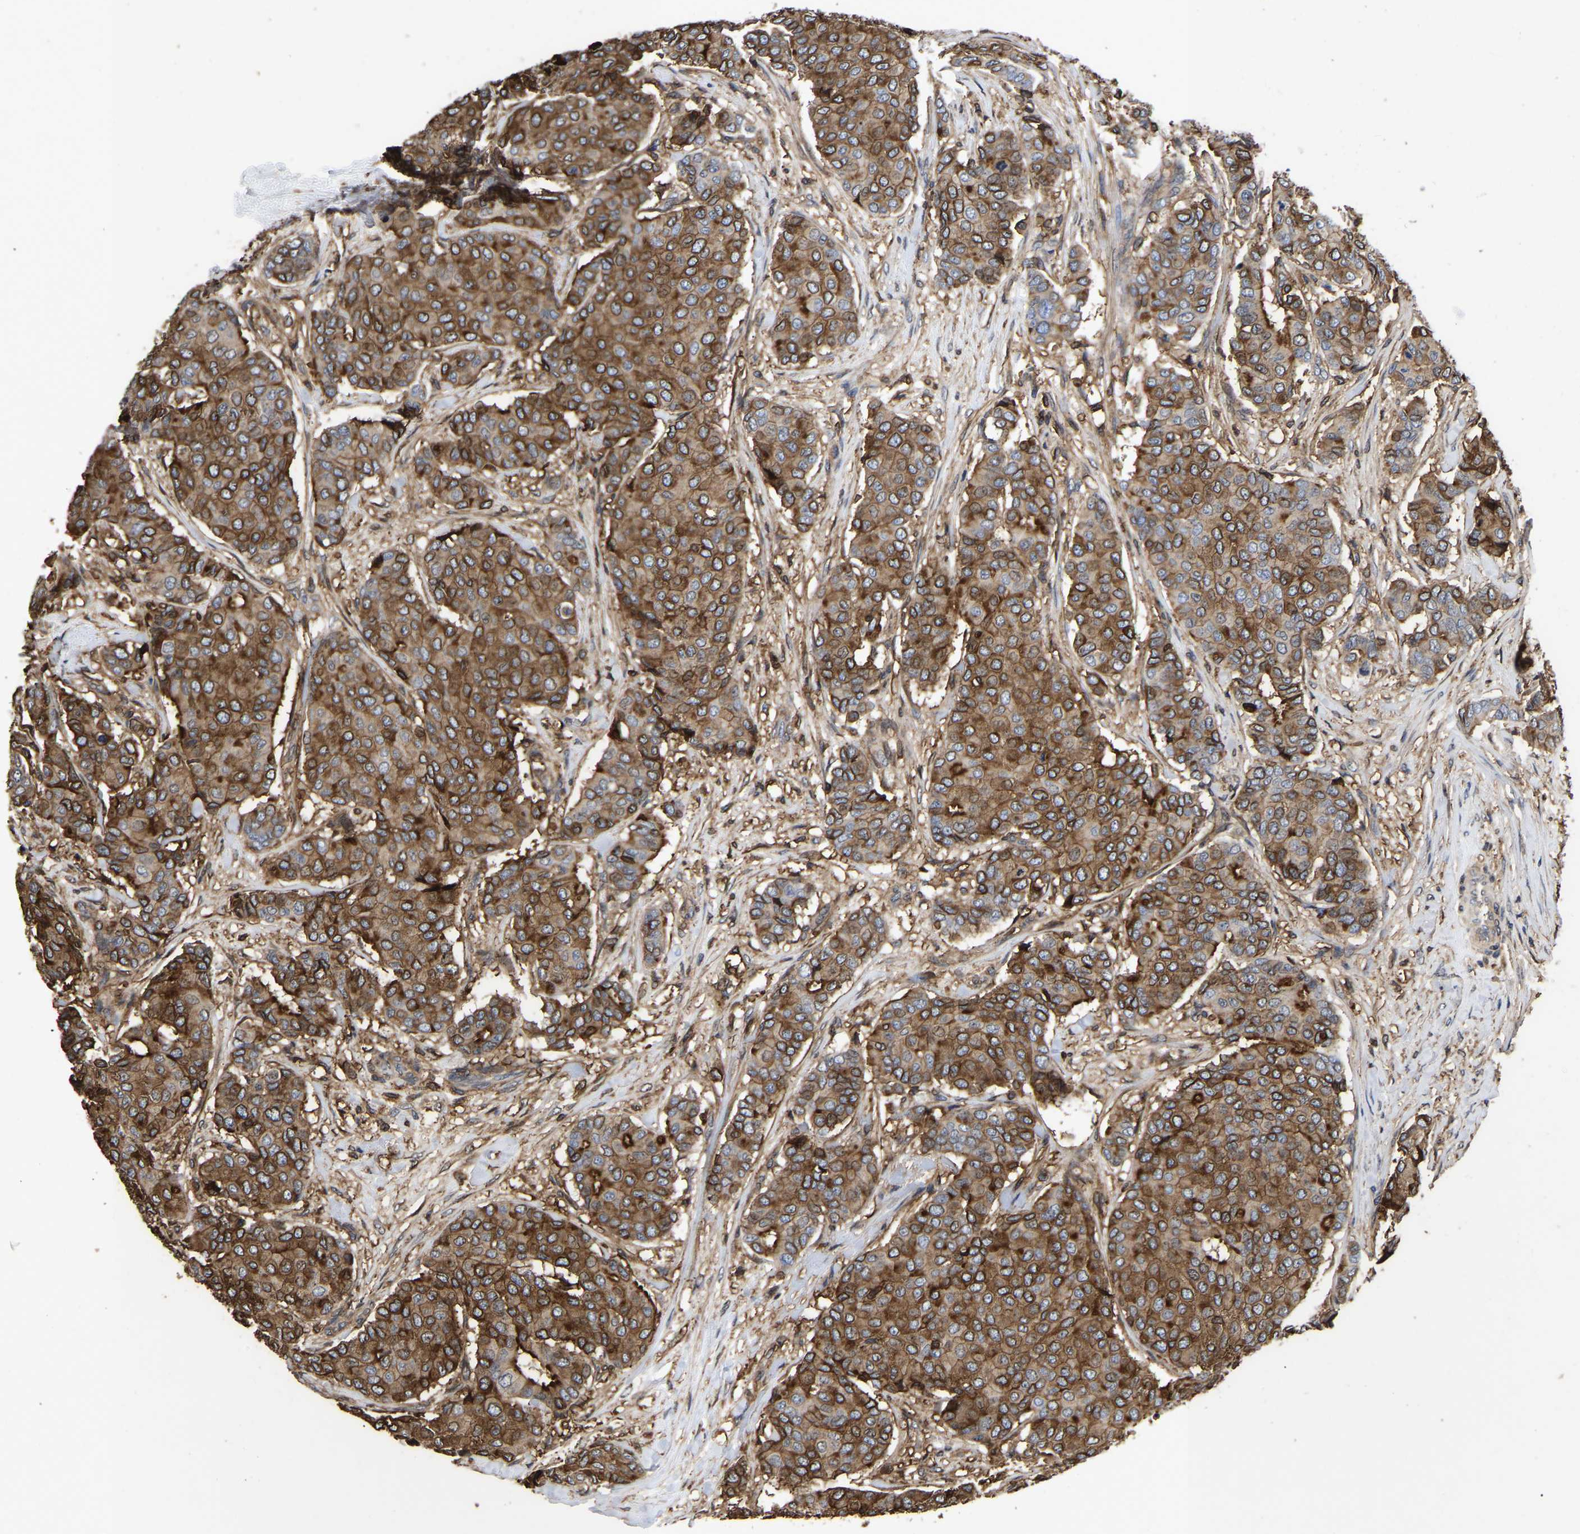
{"staining": {"intensity": "strong", "quantity": ">75%", "location": "cytoplasmic/membranous,nuclear"}, "tissue": "breast cancer", "cell_type": "Tumor cells", "image_type": "cancer", "snomed": [{"axis": "morphology", "description": "Duct carcinoma"}, {"axis": "topography", "description": "Breast"}], "caption": "Strong cytoplasmic/membranous and nuclear expression is present in about >75% of tumor cells in breast cancer (invasive ductal carcinoma).", "gene": "LIF", "patient": {"sex": "female", "age": 75}}